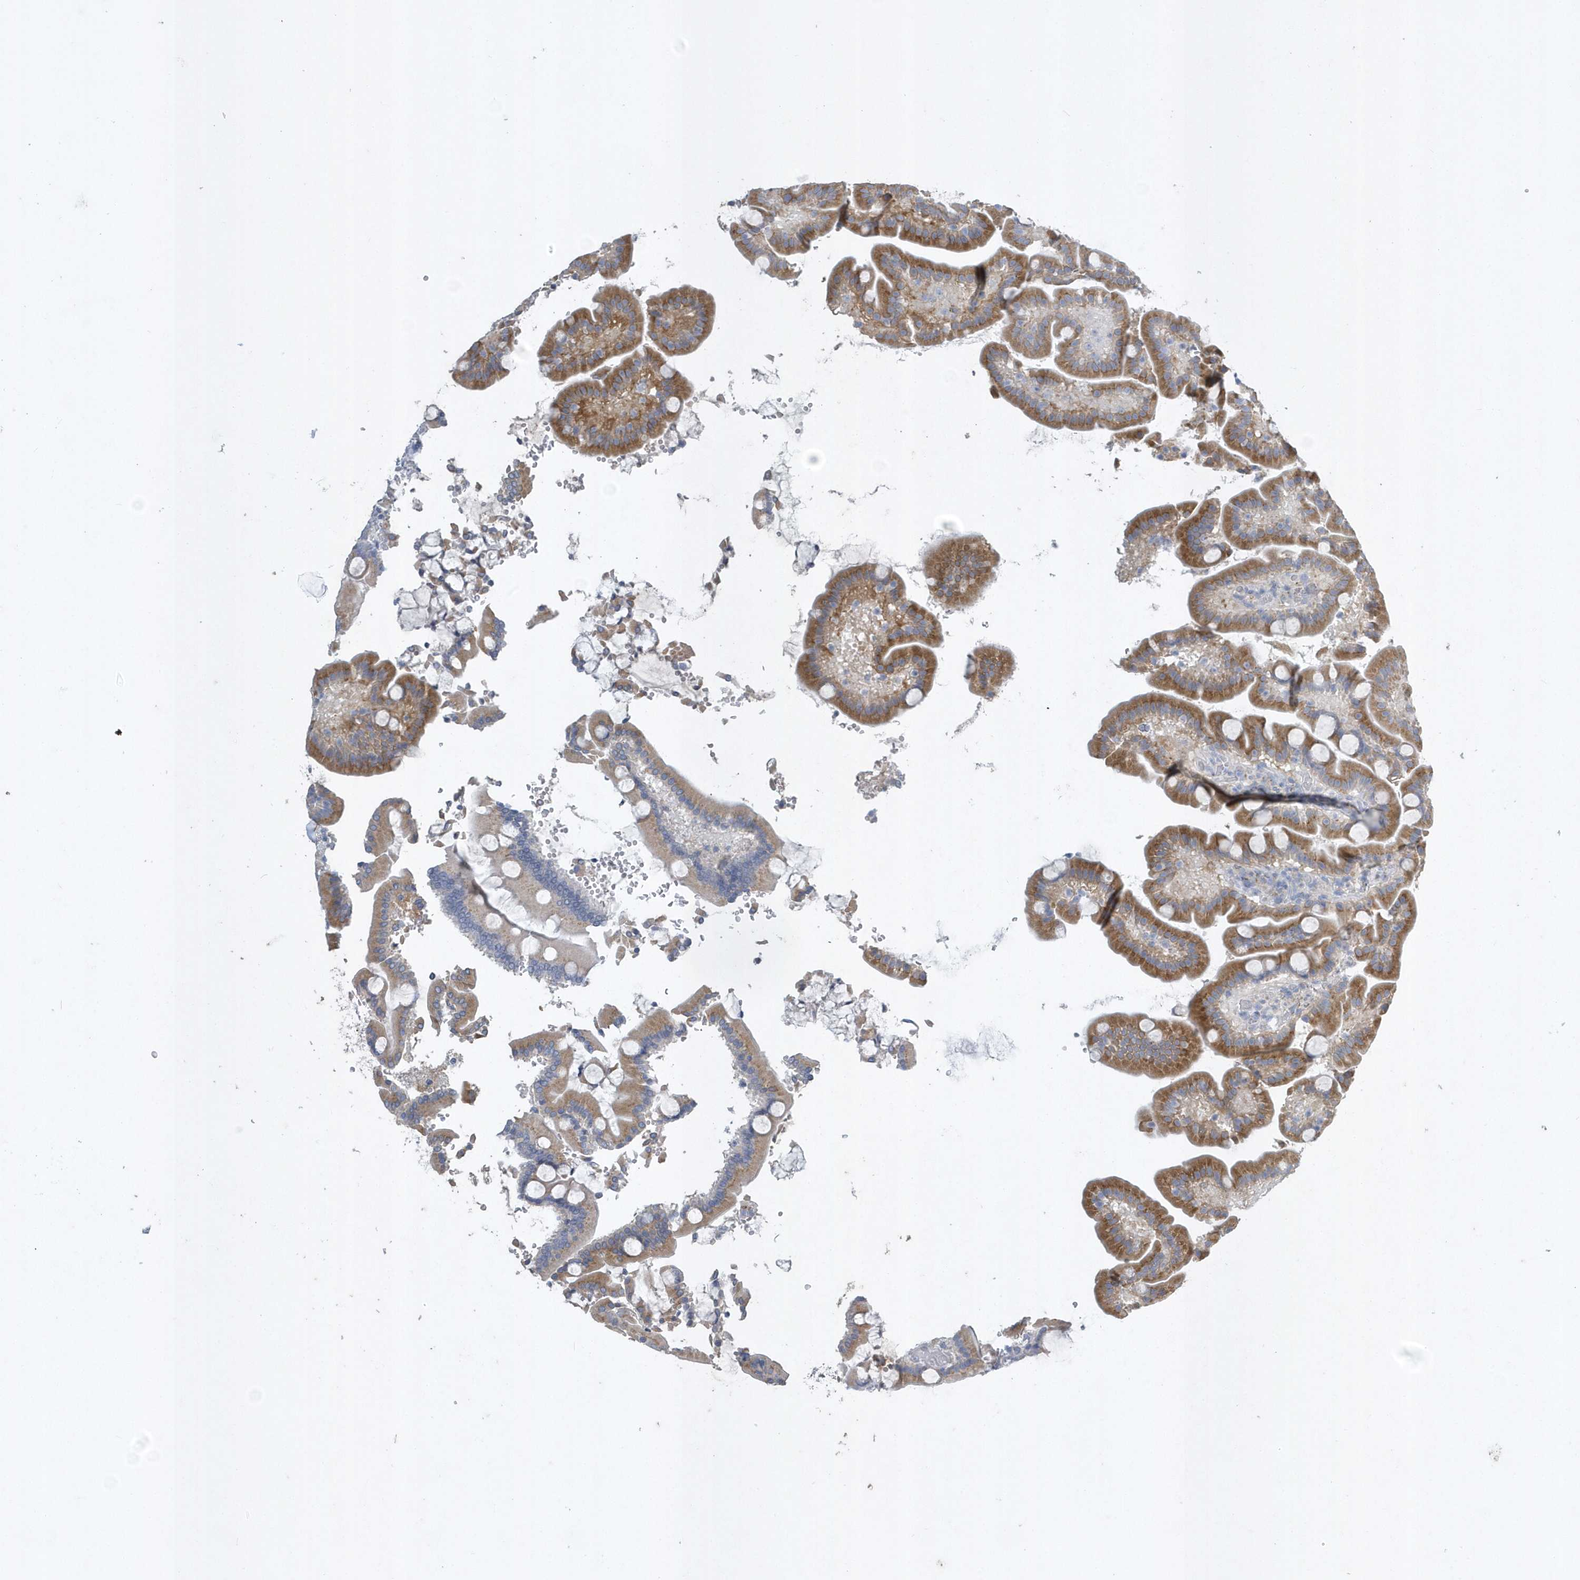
{"staining": {"intensity": "moderate", "quantity": "25%-75%", "location": "cytoplasmic/membranous"}, "tissue": "duodenum", "cell_type": "Glandular cells", "image_type": "normal", "snomed": [{"axis": "morphology", "description": "Normal tissue, NOS"}, {"axis": "topography", "description": "Duodenum"}], "caption": "About 25%-75% of glandular cells in unremarkable duodenum reveal moderate cytoplasmic/membranous protein expression as visualized by brown immunohistochemical staining.", "gene": "SPATA18", "patient": {"sex": "male", "age": 55}}